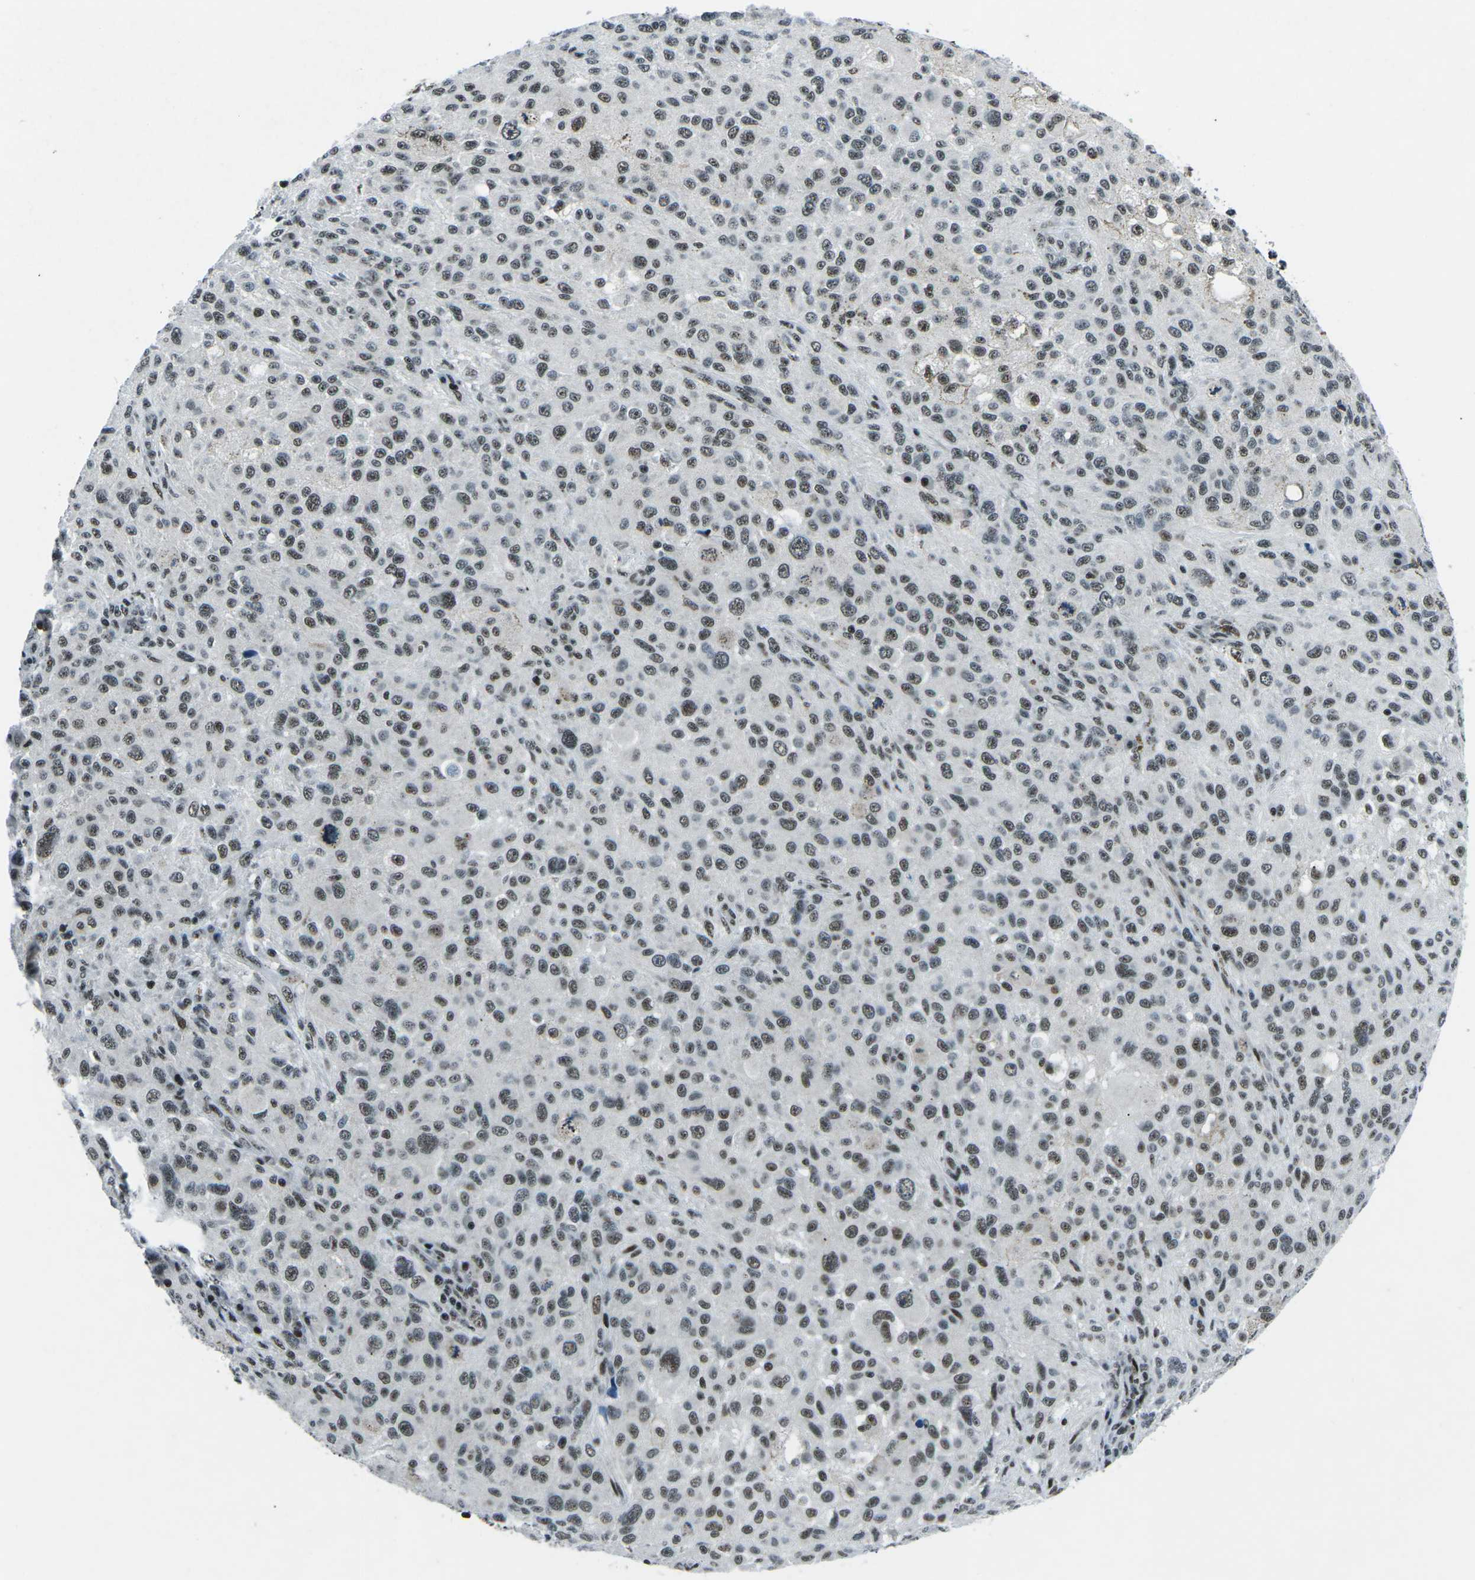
{"staining": {"intensity": "moderate", "quantity": ">75%", "location": "nuclear"}, "tissue": "melanoma", "cell_type": "Tumor cells", "image_type": "cancer", "snomed": [{"axis": "morphology", "description": "Necrosis, NOS"}, {"axis": "morphology", "description": "Malignant melanoma, NOS"}, {"axis": "topography", "description": "Skin"}], "caption": "About >75% of tumor cells in malignant melanoma demonstrate moderate nuclear protein expression as visualized by brown immunohistochemical staining.", "gene": "RBL2", "patient": {"sex": "female", "age": 87}}